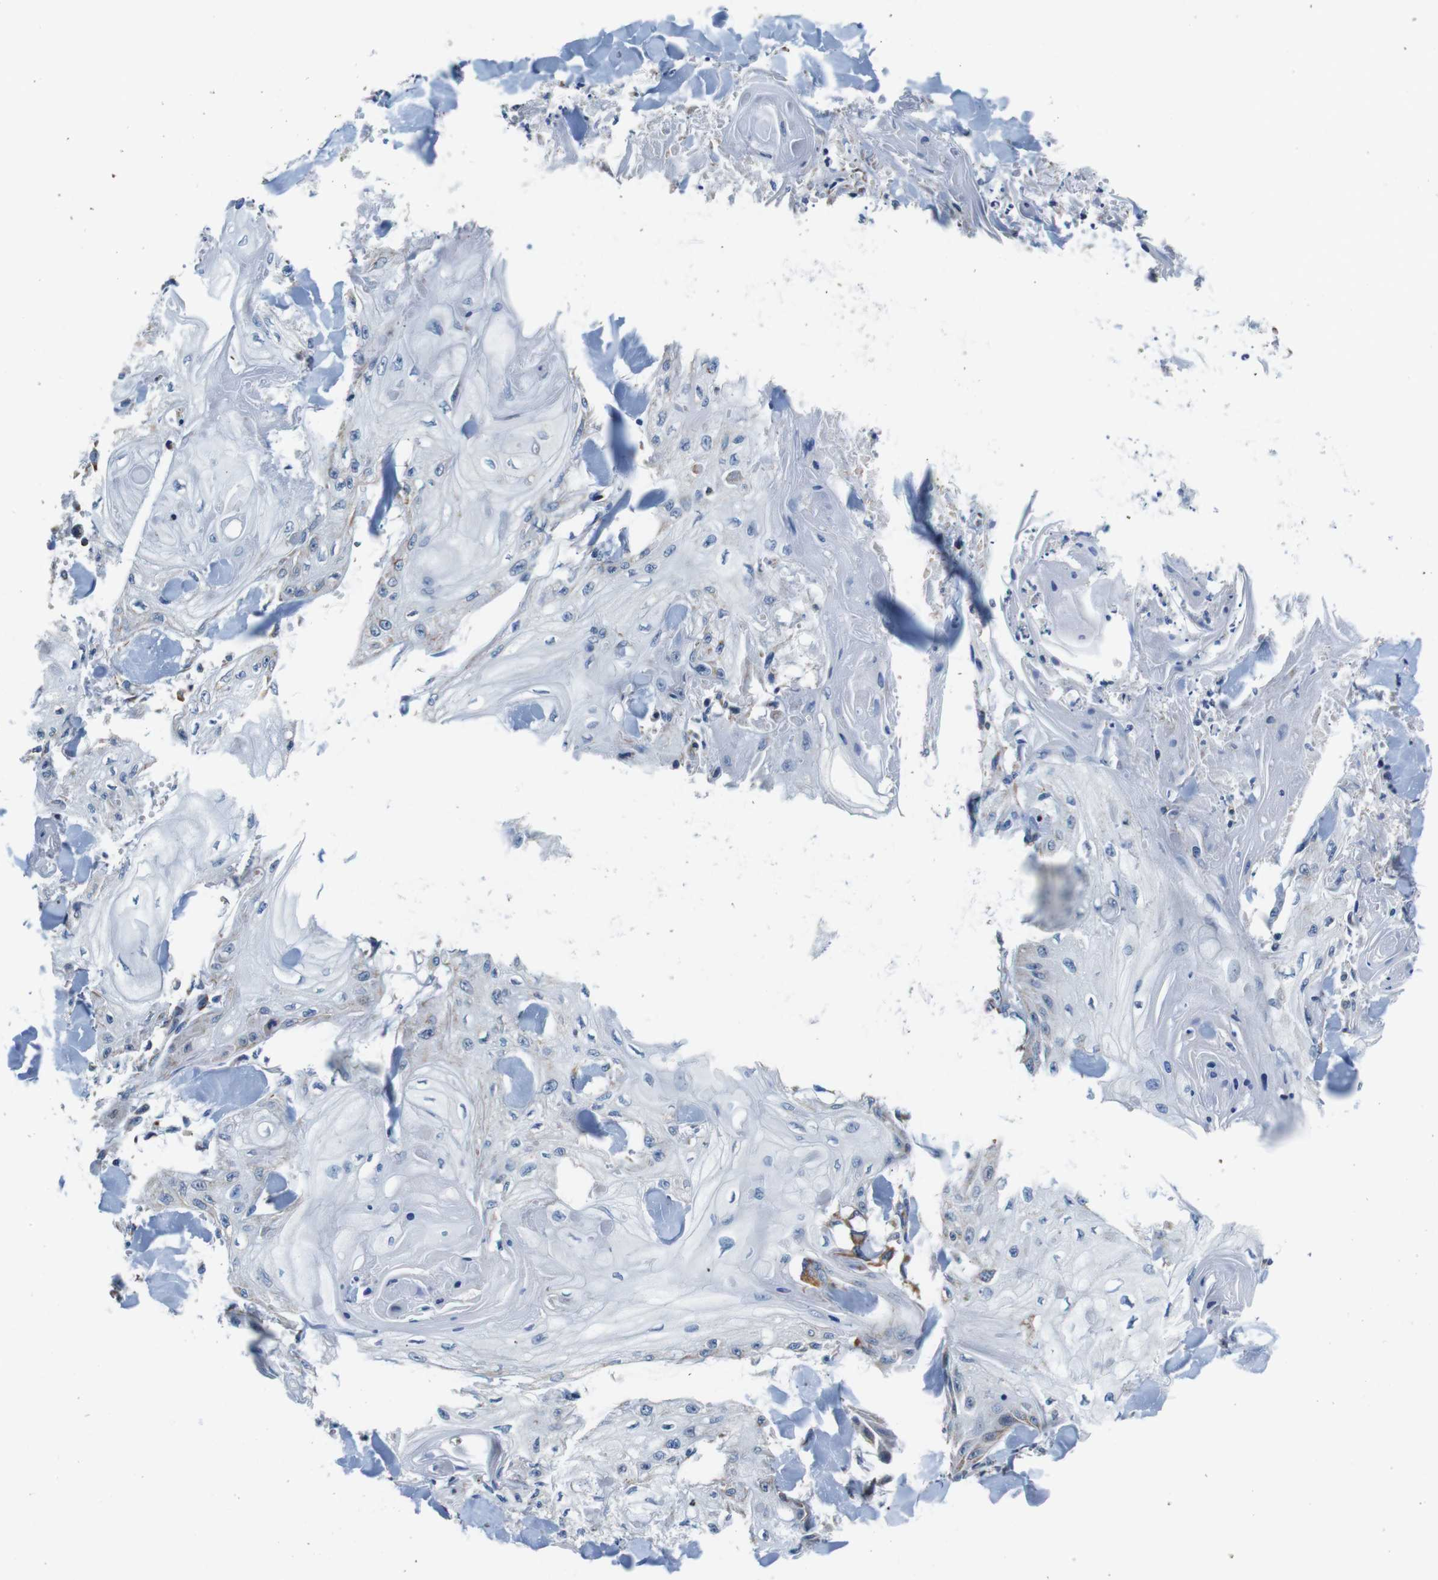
{"staining": {"intensity": "weak", "quantity": "<25%", "location": "cytoplasmic/membranous"}, "tissue": "skin cancer", "cell_type": "Tumor cells", "image_type": "cancer", "snomed": [{"axis": "morphology", "description": "Squamous cell carcinoma, NOS"}, {"axis": "topography", "description": "Skin"}], "caption": "Tumor cells are negative for brown protein staining in skin cancer (squamous cell carcinoma).", "gene": "LRP4", "patient": {"sex": "male", "age": 74}}